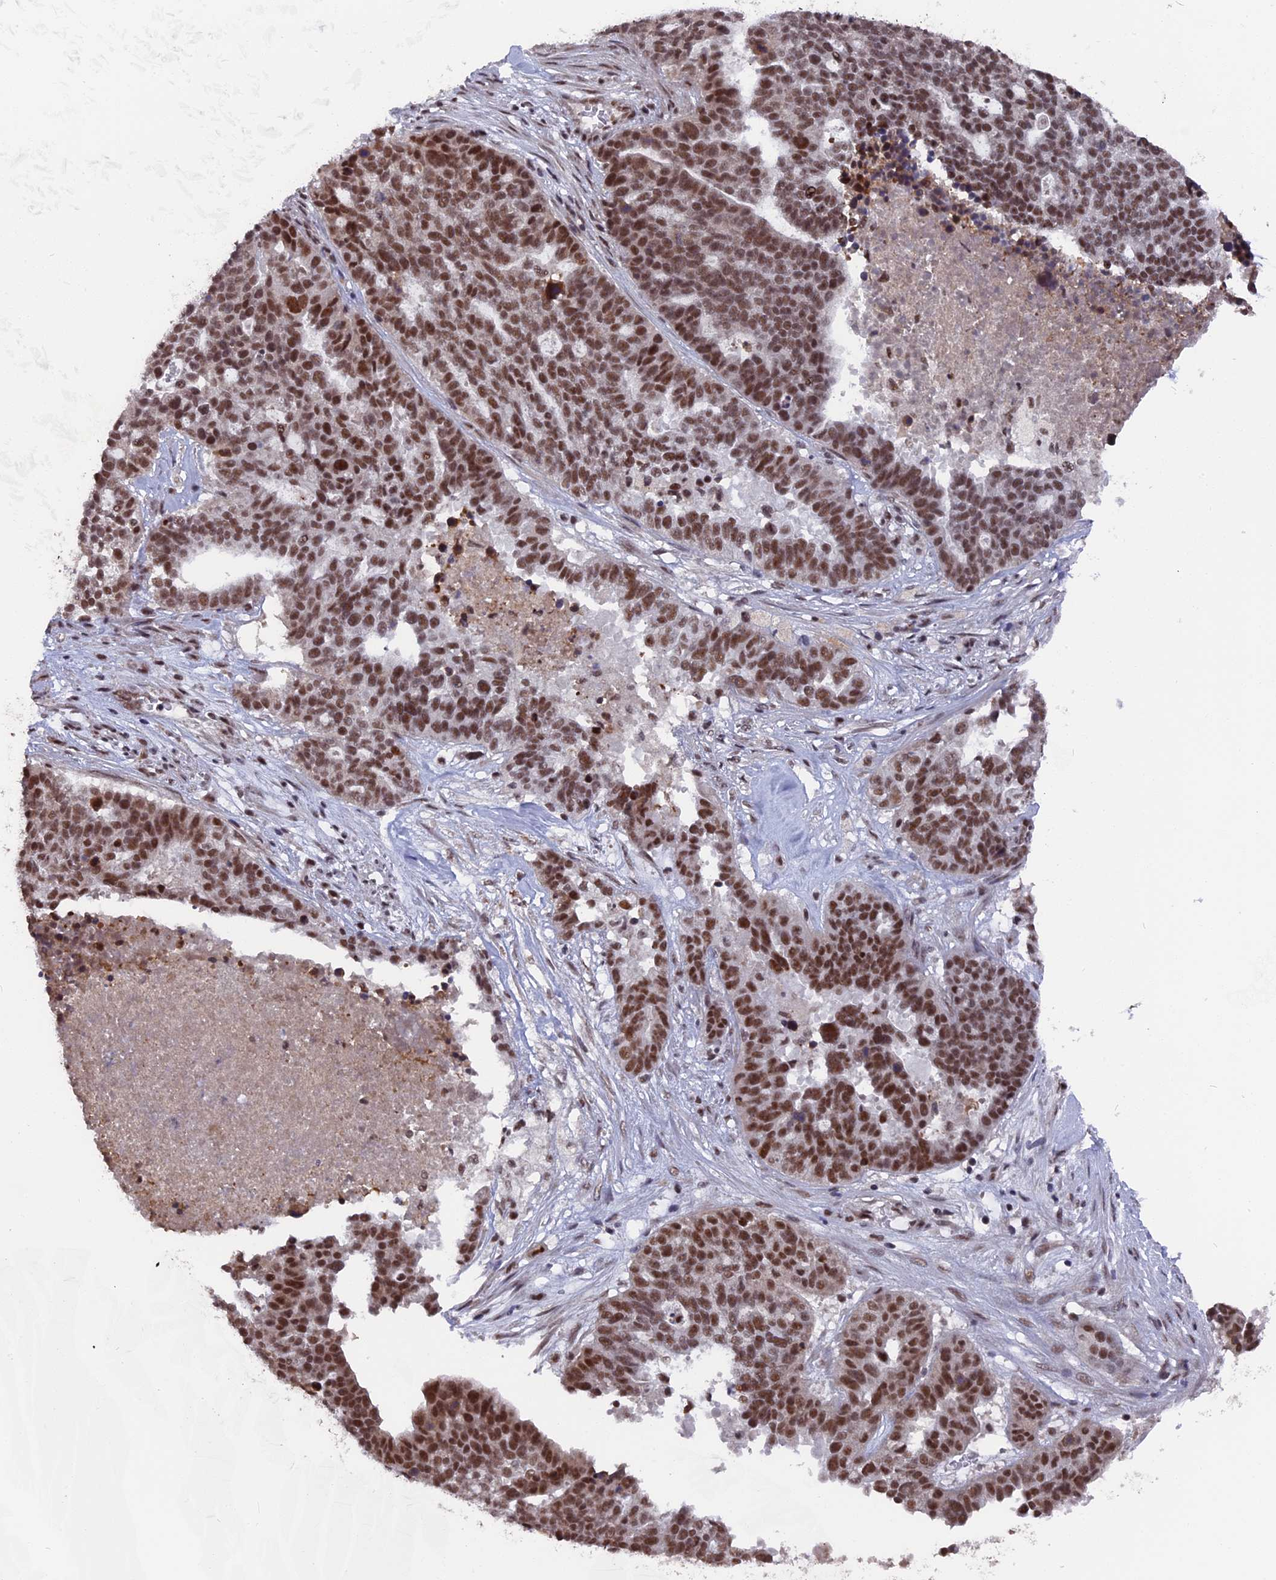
{"staining": {"intensity": "moderate", "quantity": ">75%", "location": "nuclear"}, "tissue": "ovarian cancer", "cell_type": "Tumor cells", "image_type": "cancer", "snomed": [{"axis": "morphology", "description": "Cystadenocarcinoma, serous, NOS"}, {"axis": "topography", "description": "Ovary"}], "caption": "Moderate nuclear protein expression is identified in about >75% of tumor cells in ovarian cancer. (brown staining indicates protein expression, while blue staining denotes nuclei).", "gene": "SF3A2", "patient": {"sex": "female", "age": 59}}